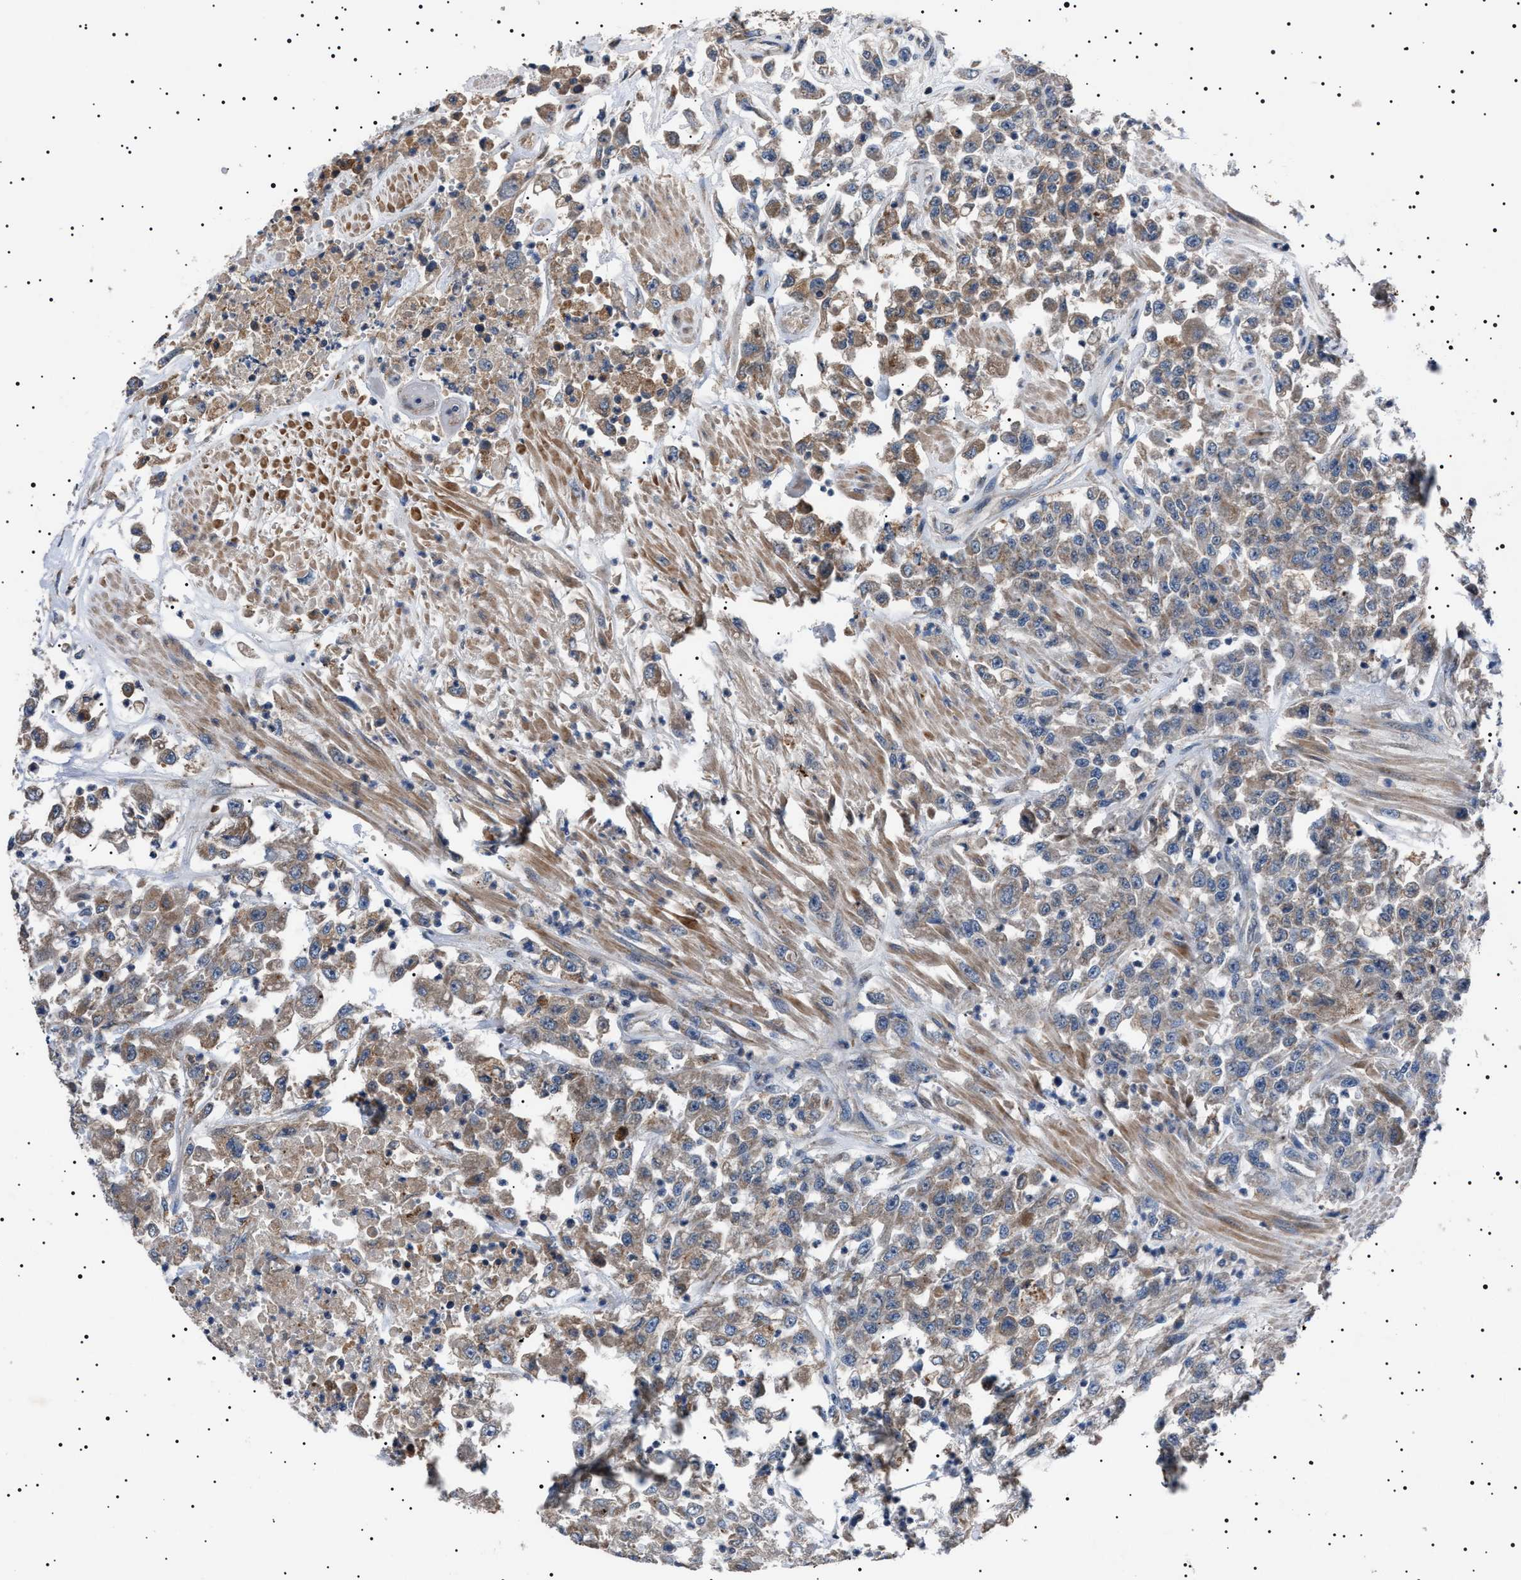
{"staining": {"intensity": "weak", "quantity": ">75%", "location": "cytoplasmic/membranous"}, "tissue": "urothelial cancer", "cell_type": "Tumor cells", "image_type": "cancer", "snomed": [{"axis": "morphology", "description": "Urothelial carcinoma, High grade"}, {"axis": "topography", "description": "Urinary bladder"}], "caption": "DAB (3,3'-diaminobenzidine) immunohistochemical staining of urothelial cancer demonstrates weak cytoplasmic/membranous protein staining in about >75% of tumor cells. Nuclei are stained in blue.", "gene": "PTRH1", "patient": {"sex": "male", "age": 46}}